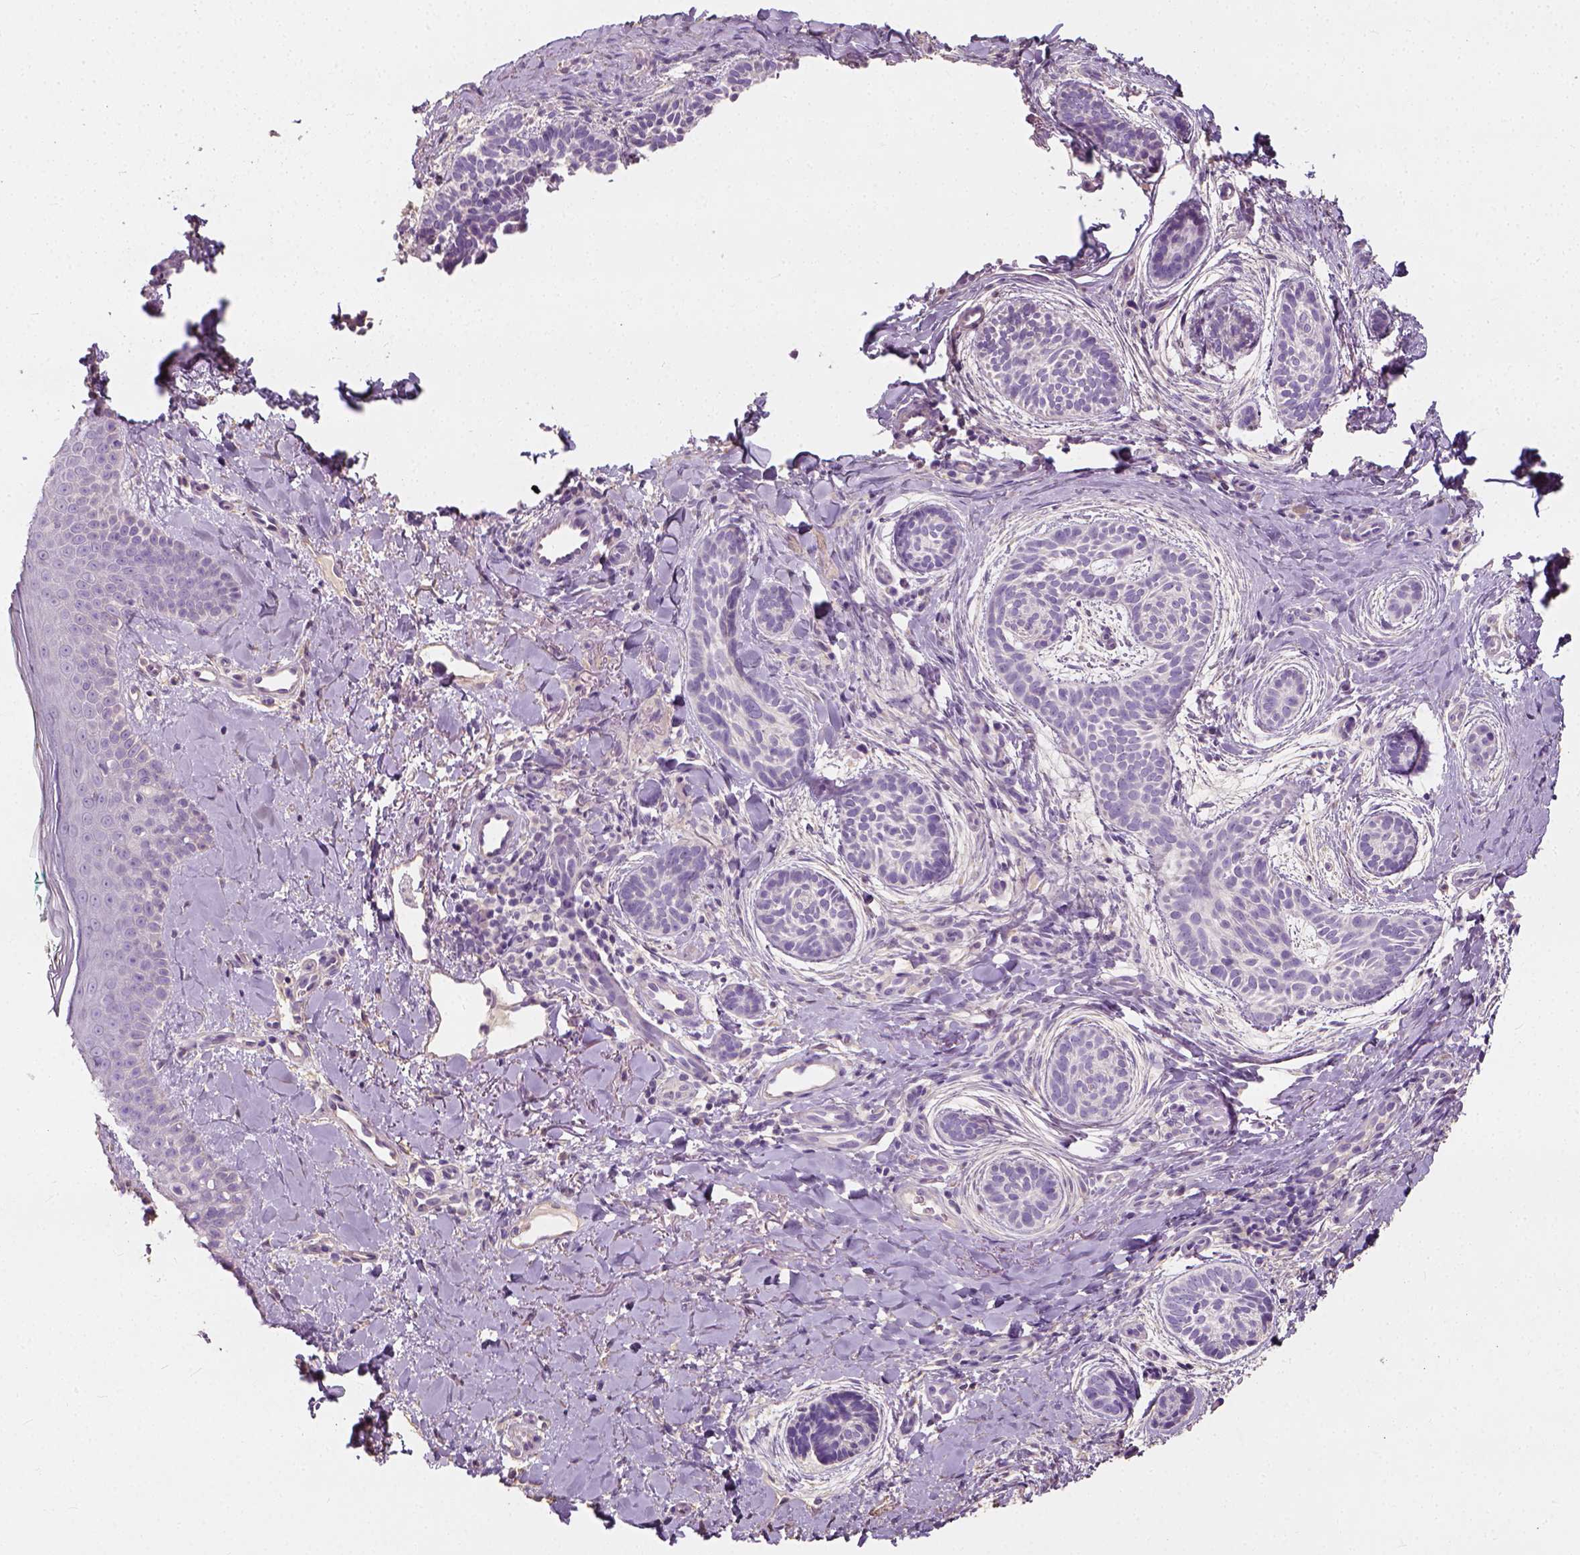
{"staining": {"intensity": "negative", "quantity": "none", "location": "none"}, "tissue": "skin cancer", "cell_type": "Tumor cells", "image_type": "cancer", "snomed": [{"axis": "morphology", "description": "Basal cell carcinoma"}, {"axis": "topography", "description": "Skin"}], "caption": "Human skin cancer (basal cell carcinoma) stained for a protein using IHC shows no expression in tumor cells.", "gene": "DHCR24", "patient": {"sex": "male", "age": 63}}